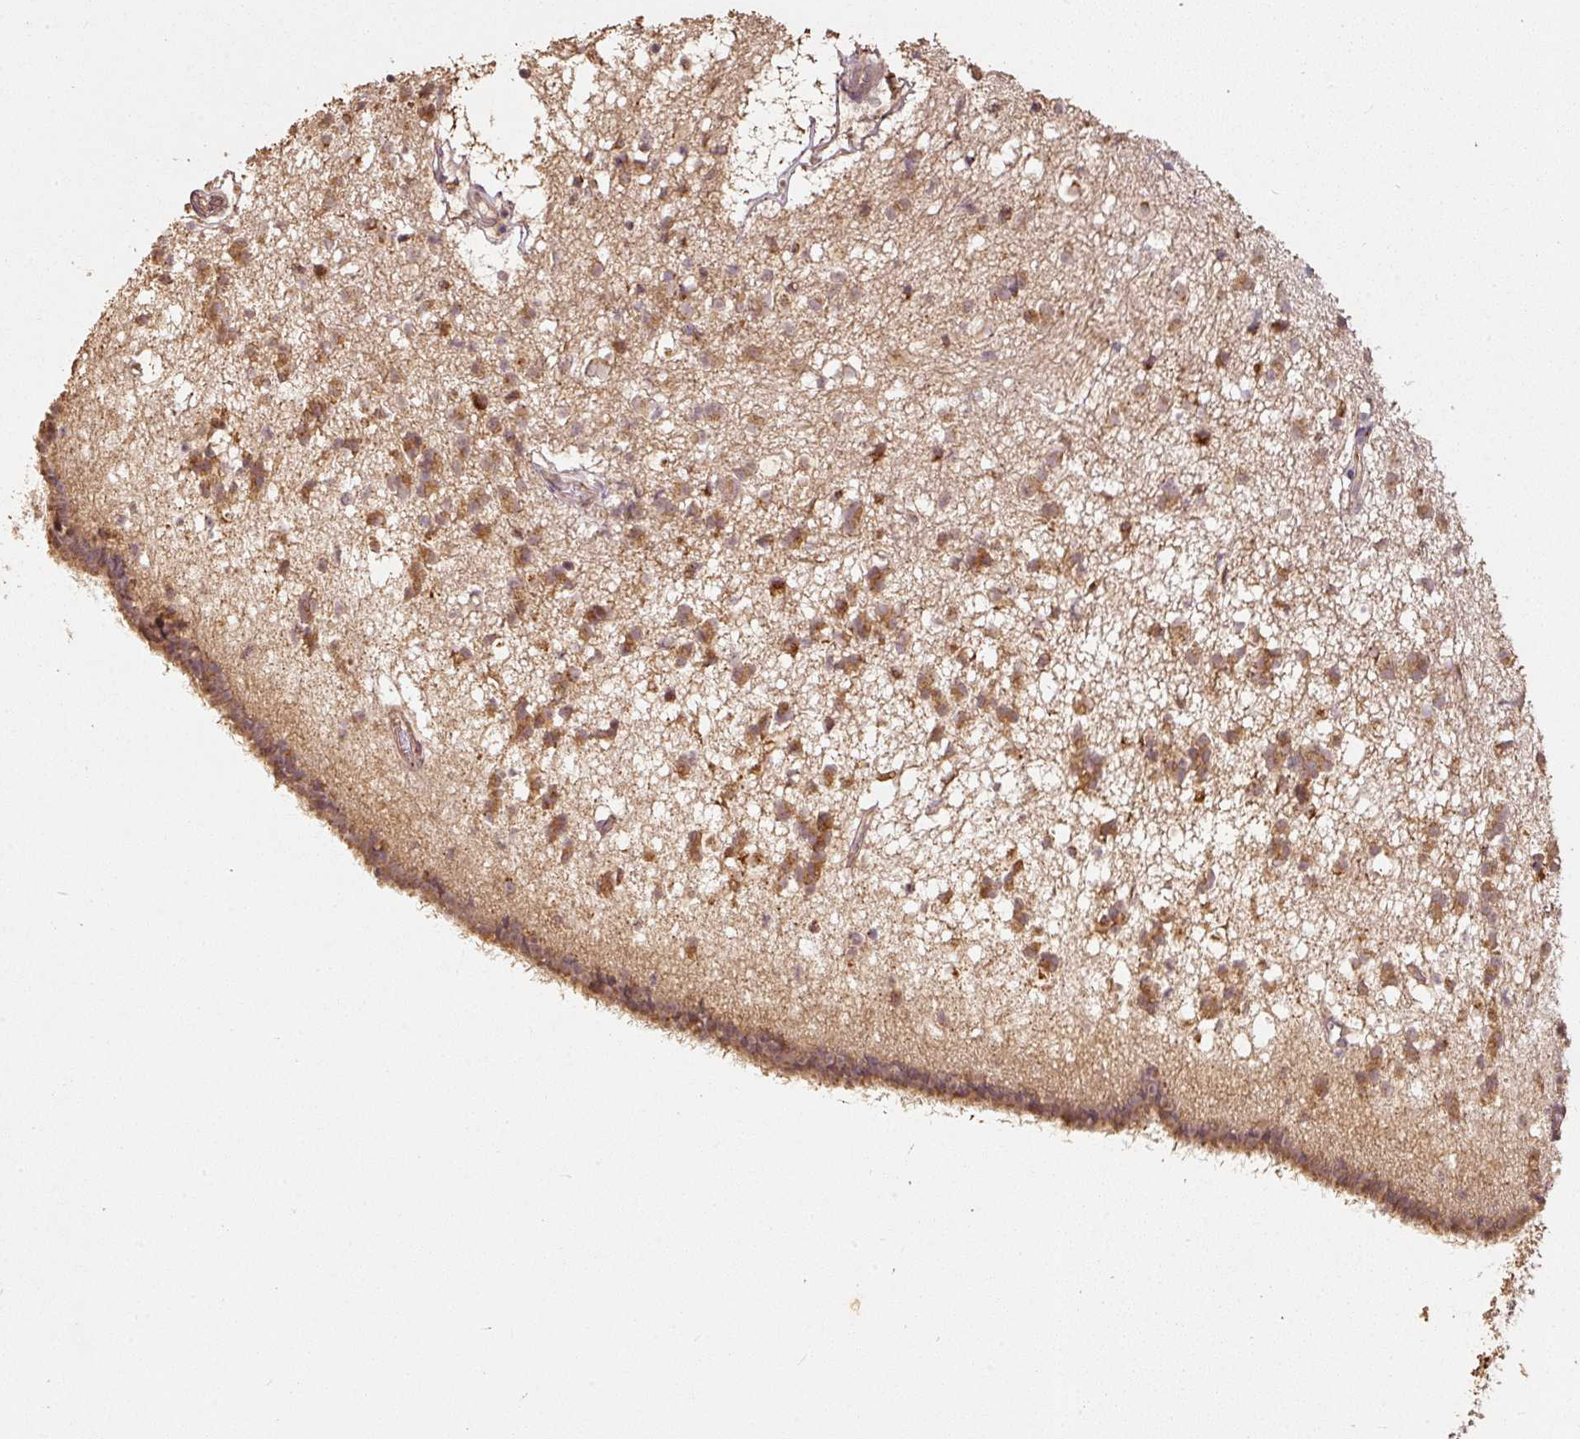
{"staining": {"intensity": "moderate", "quantity": ">75%", "location": "cytoplasmic/membranous"}, "tissue": "caudate", "cell_type": "Glial cells", "image_type": "normal", "snomed": [{"axis": "morphology", "description": "Normal tissue, NOS"}, {"axis": "topography", "description": "Lateral ventricle wall"}], "caption": "Immunohistochemistry image of unremarkable caudate: caudate stained using IHC displays medium levels of moderate protein expression localized specifically in the cytoplasmic/membranous of glial cells, appearing as a cytoplasmic/membranous brown color.", "gene": "FUT8", "patient": {"sex": "male", "age": 58}}